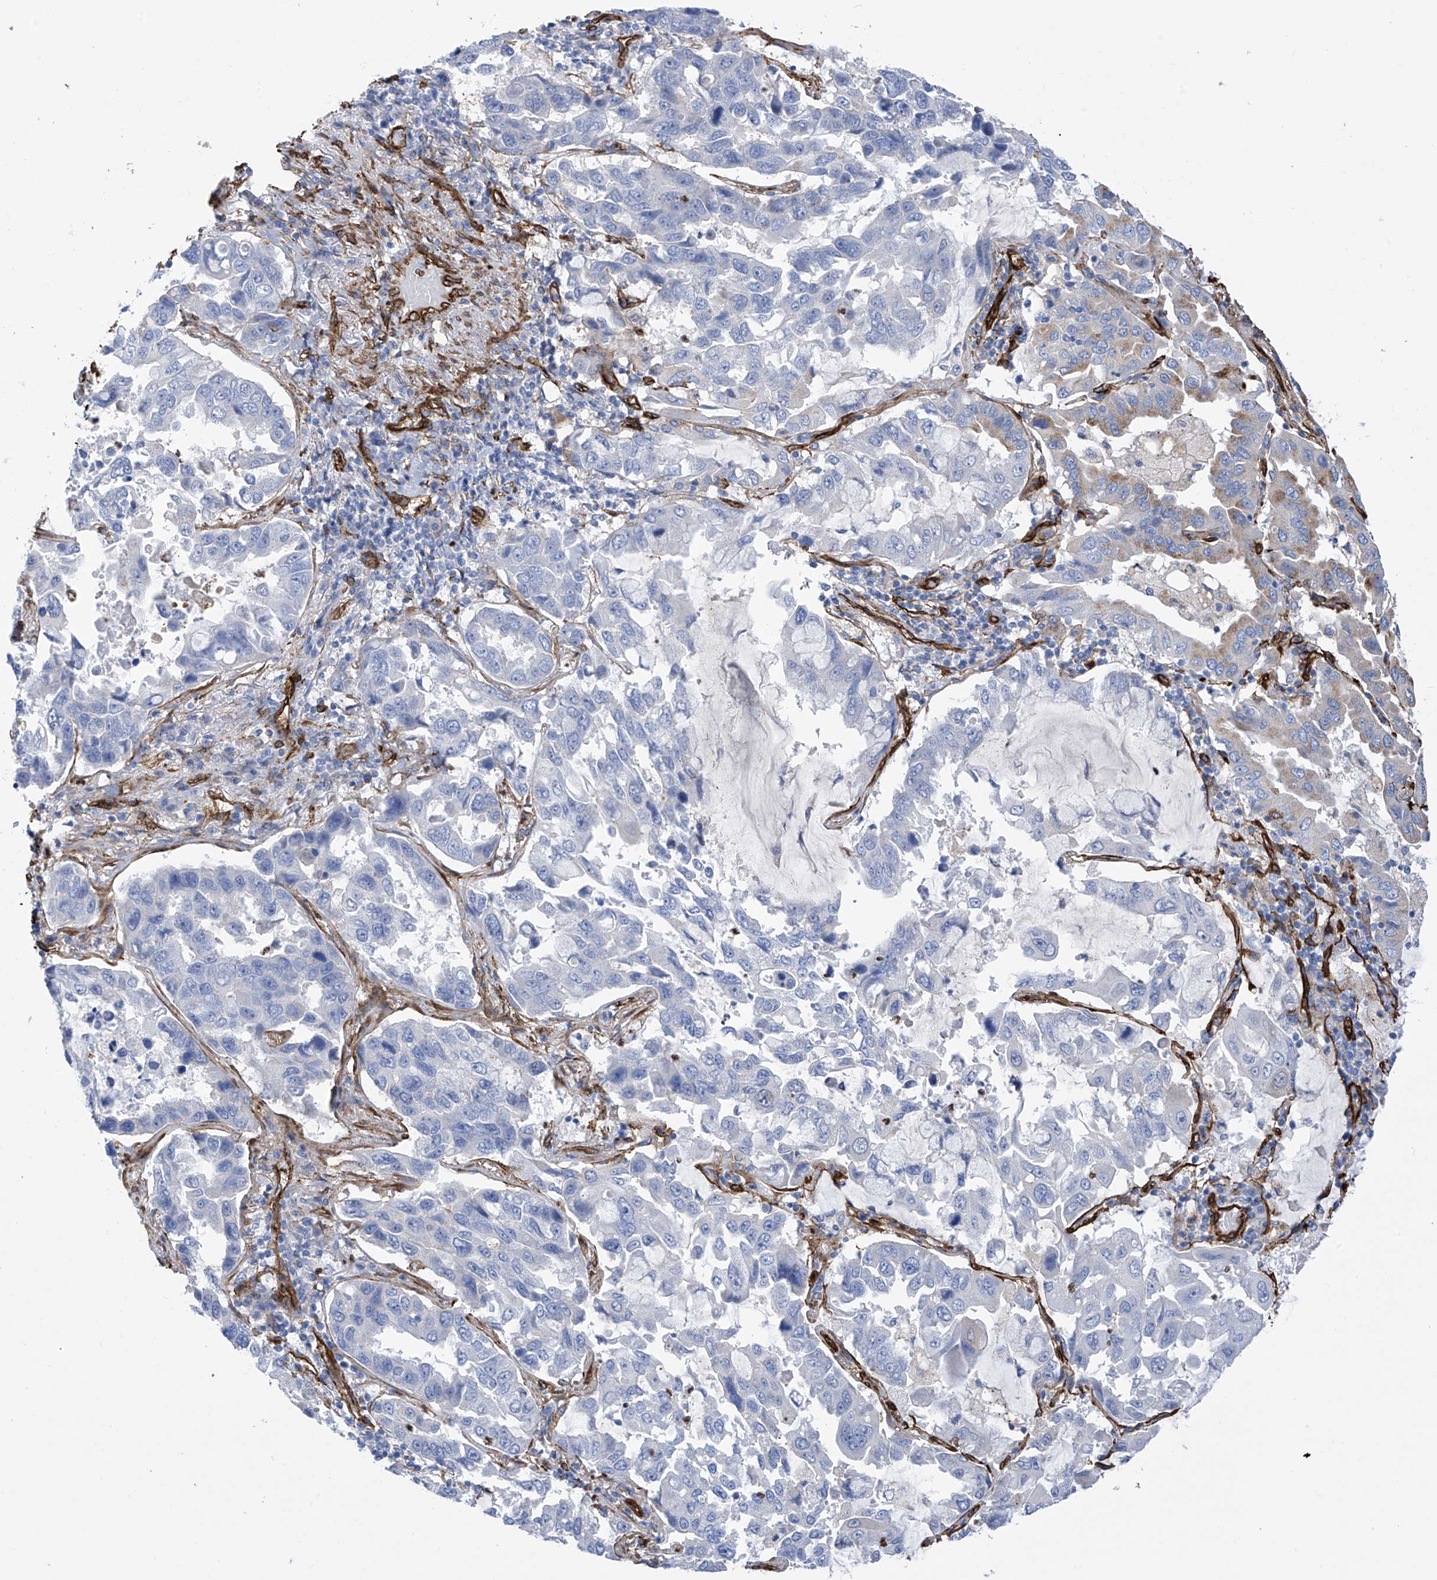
{"staining": {"intensity": "negative", "quantity": "none", "location": "none"}, "tissue": "lung cancer", "cell_type": "Tumor cells", "image_type": "cancer", "snomed": [{"axis": "morphology", "description": "Adenocarcinoma, NOS"}, {"axis": "topography", "description": "Lung"}], "caption": "This is a image of immunohistochemistry staining of lung cancer, which shows no expression in tumor cells.", "gene": "UBTD1", "patient": {"sex": "male", "age": 64}}